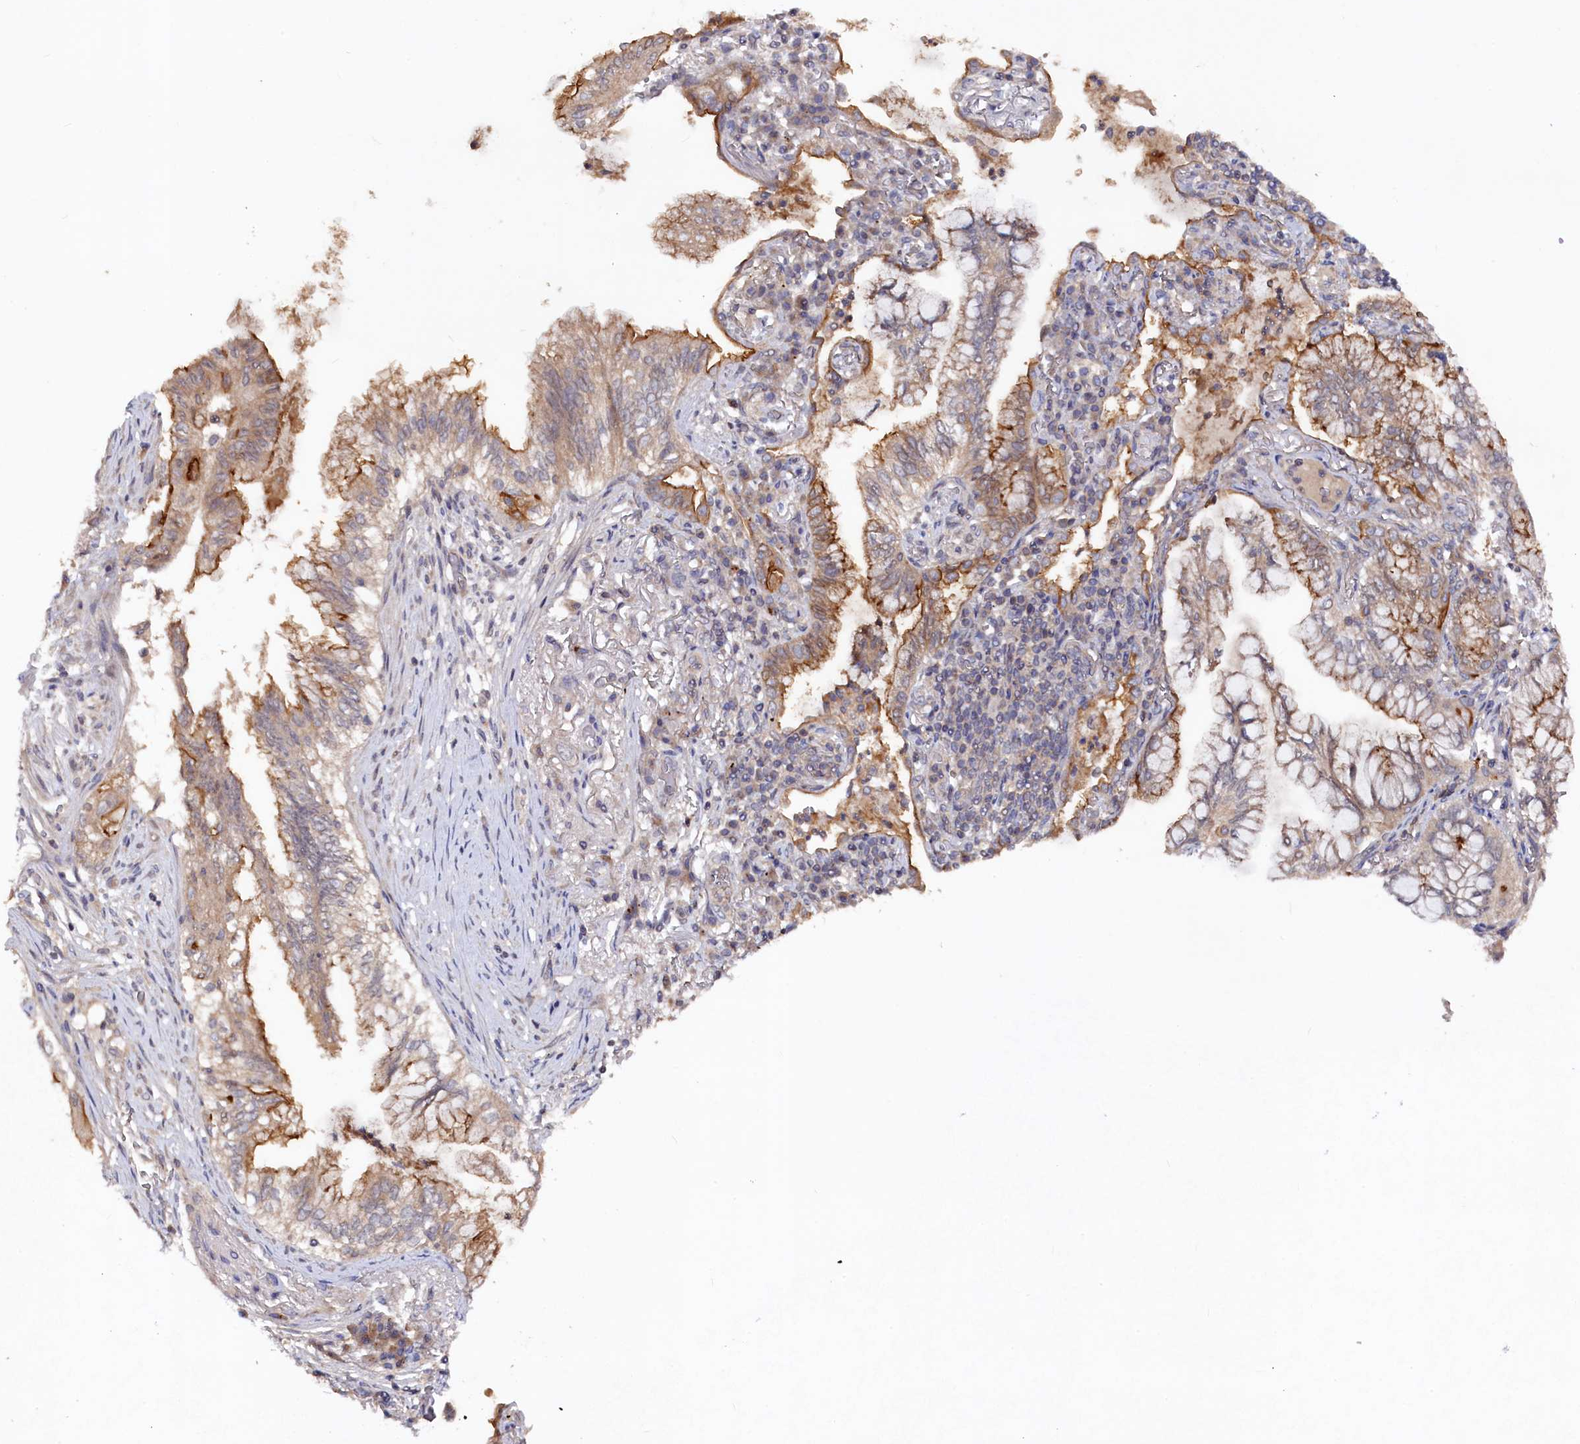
{"staining": {"intensity": "moderate", "quantity": "25%-75%", "location": "cytoplasmic/membranous"}, "tissue": "lung cancer", "cell_type": "Tumor cells", "image_type": "cancer", "snomed": [{"axis": "morphology", "description": "Adenocarcinoma, NOS"}, {"axis": "topography", "description": "Lung"}], "caption": "Protein expression analysis of human adenocarcinoma (lung) reveals moderate cytoplasmic/membranous positivity in approximately 25%-75% of tumor cells.", "gene": "TMC5", "patient": {"sex": "female", "age": 70}}